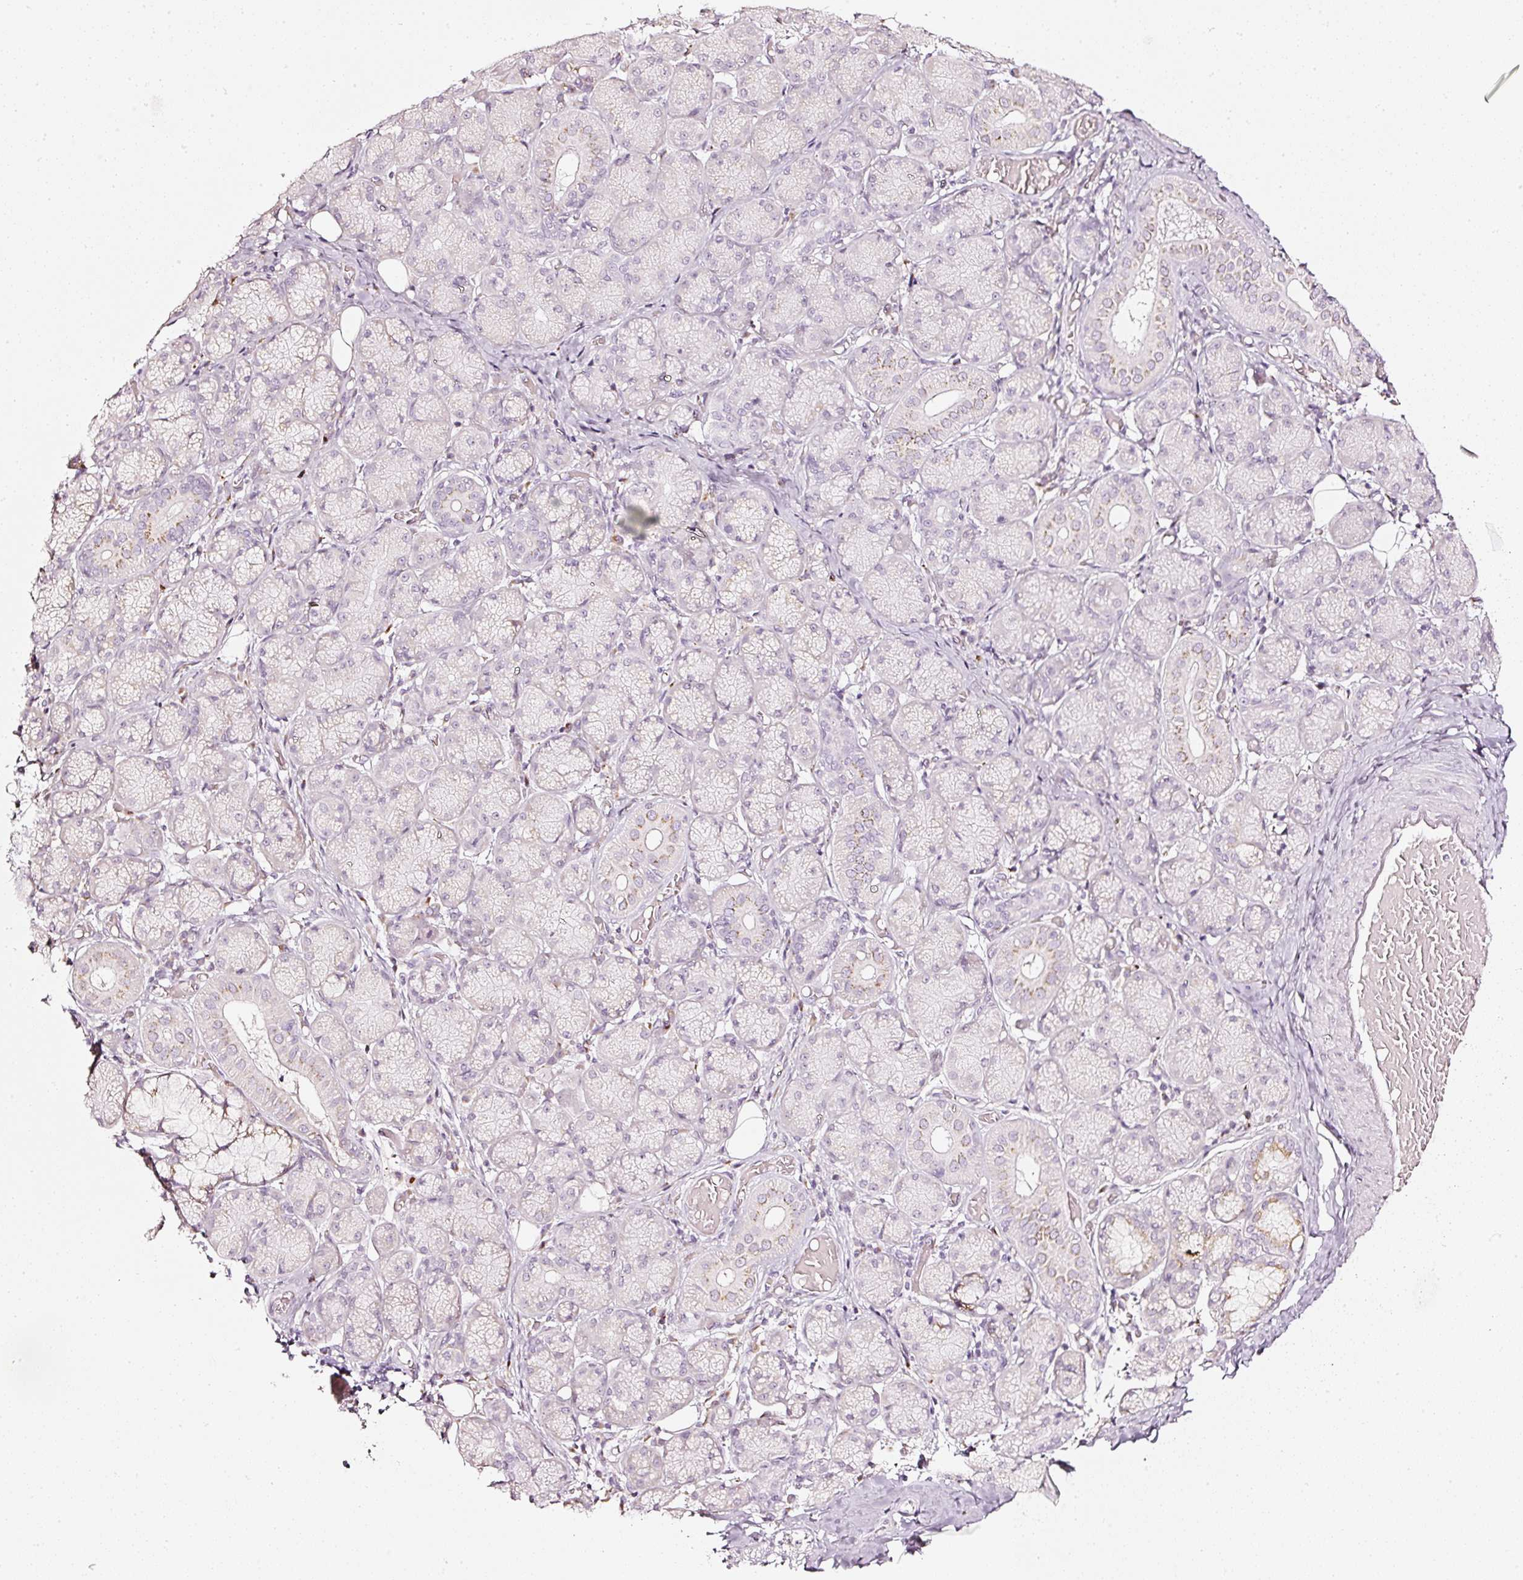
{"staining": {"intensity": "negative", "quantity": "none", "location": "none"}, "tissue": "adipose tissue", "cell_type": "Adipocytes", "image_type": "normal", "snomed": [{"axis": "morphology", "description": "Normal tissue, NOS"}, {"axis": "topography", "description": "Salivary gland"}, {"axis": "topography", "description": "Peripheral nerve tissue"}], "caption": "Immunohistochemistry (IHC) histopathology image of benign adipose tissue: human adipose tissue stained with DAB exhibits no significant protein staining in adipocytes.", "gene": "SDF4", "patient": {"sex": "female", "age": 24}}